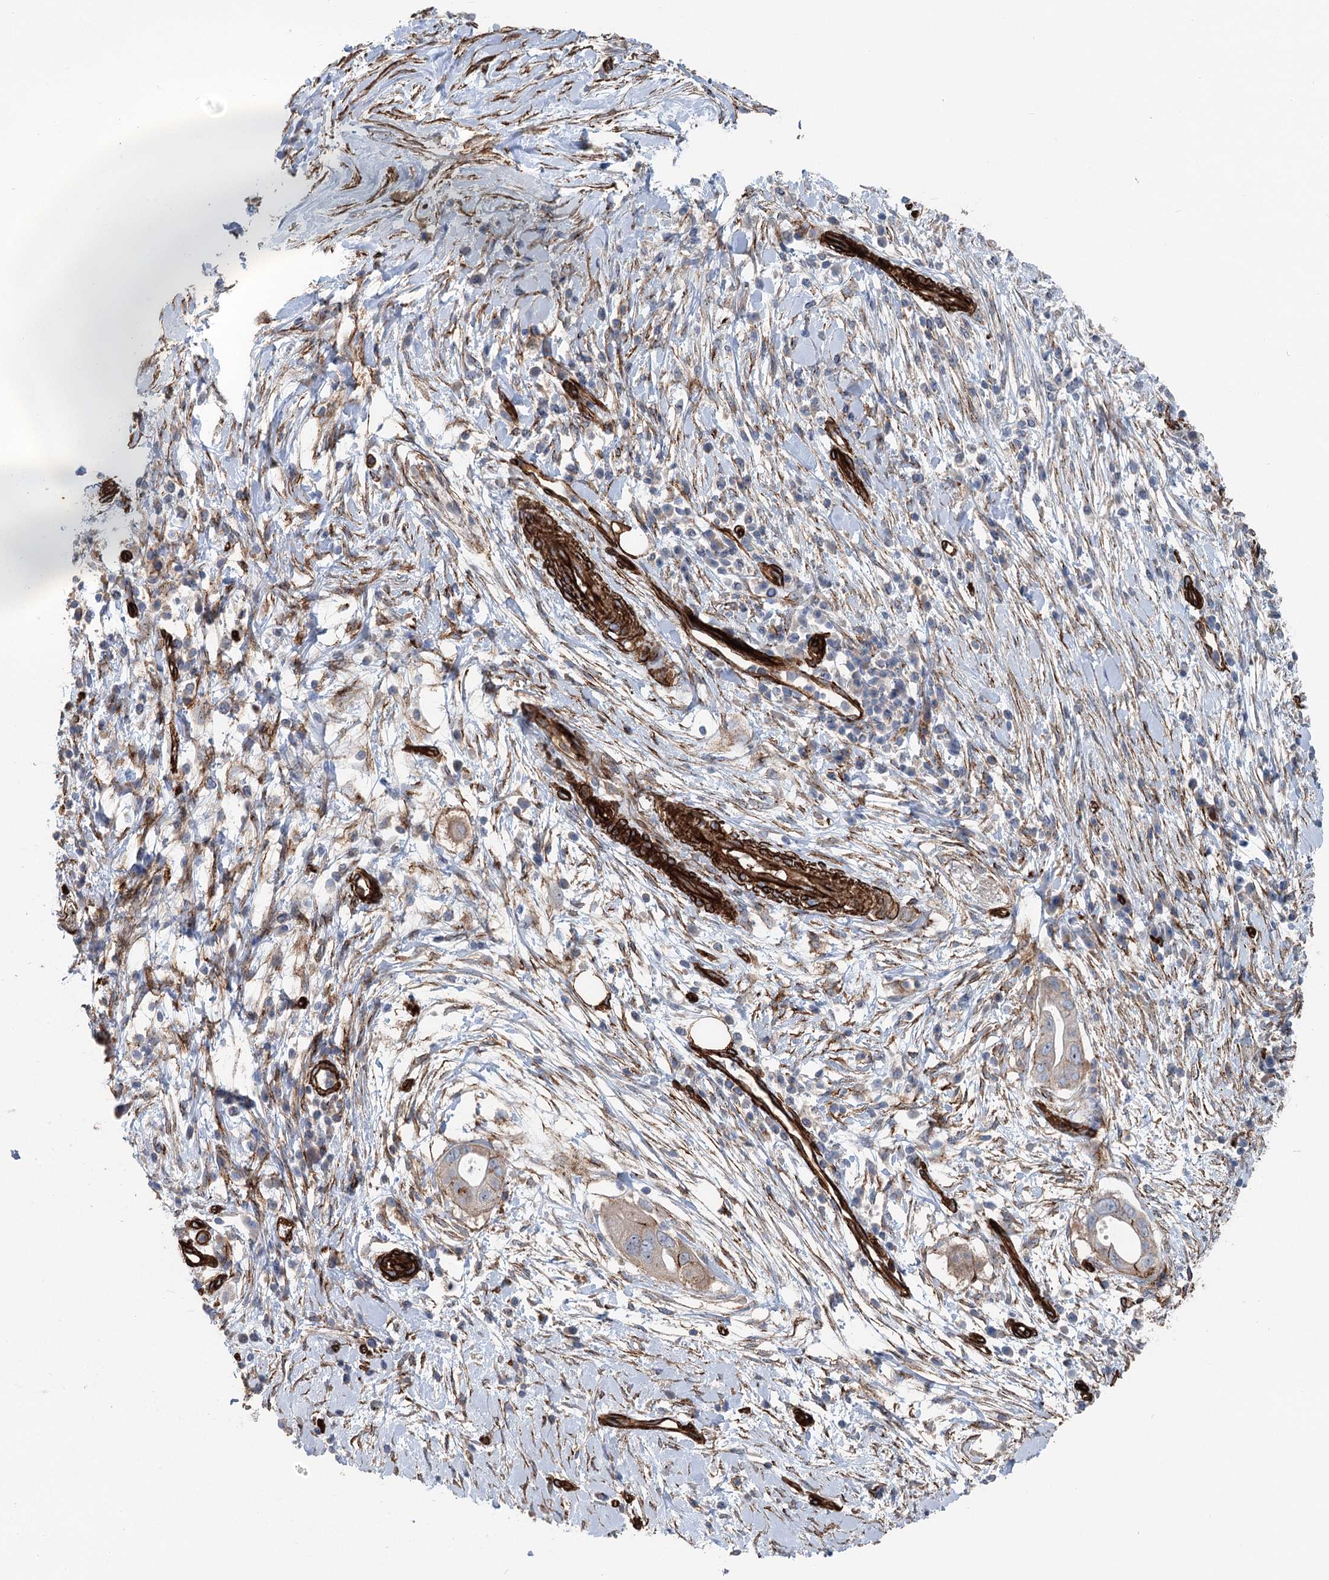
{"staining": {"intensity": "negative", "quantity": "none", "location": "none"}, "tissue": "pancreatic cancer", "cell_type": "Tumor cells", "image_type": "cancer", "snomed": [{"axis": "morphology", "description": "Adenocarcinoma, NOS"}, {"axis": "topography", "description": "Pancreas"}], "caption": "This is an IHC micrograph of pancreatic cancer. There is no expression in tumor cells.", "gene": "IQSEC1", "patient": {"sex": "male", "age": 68}}